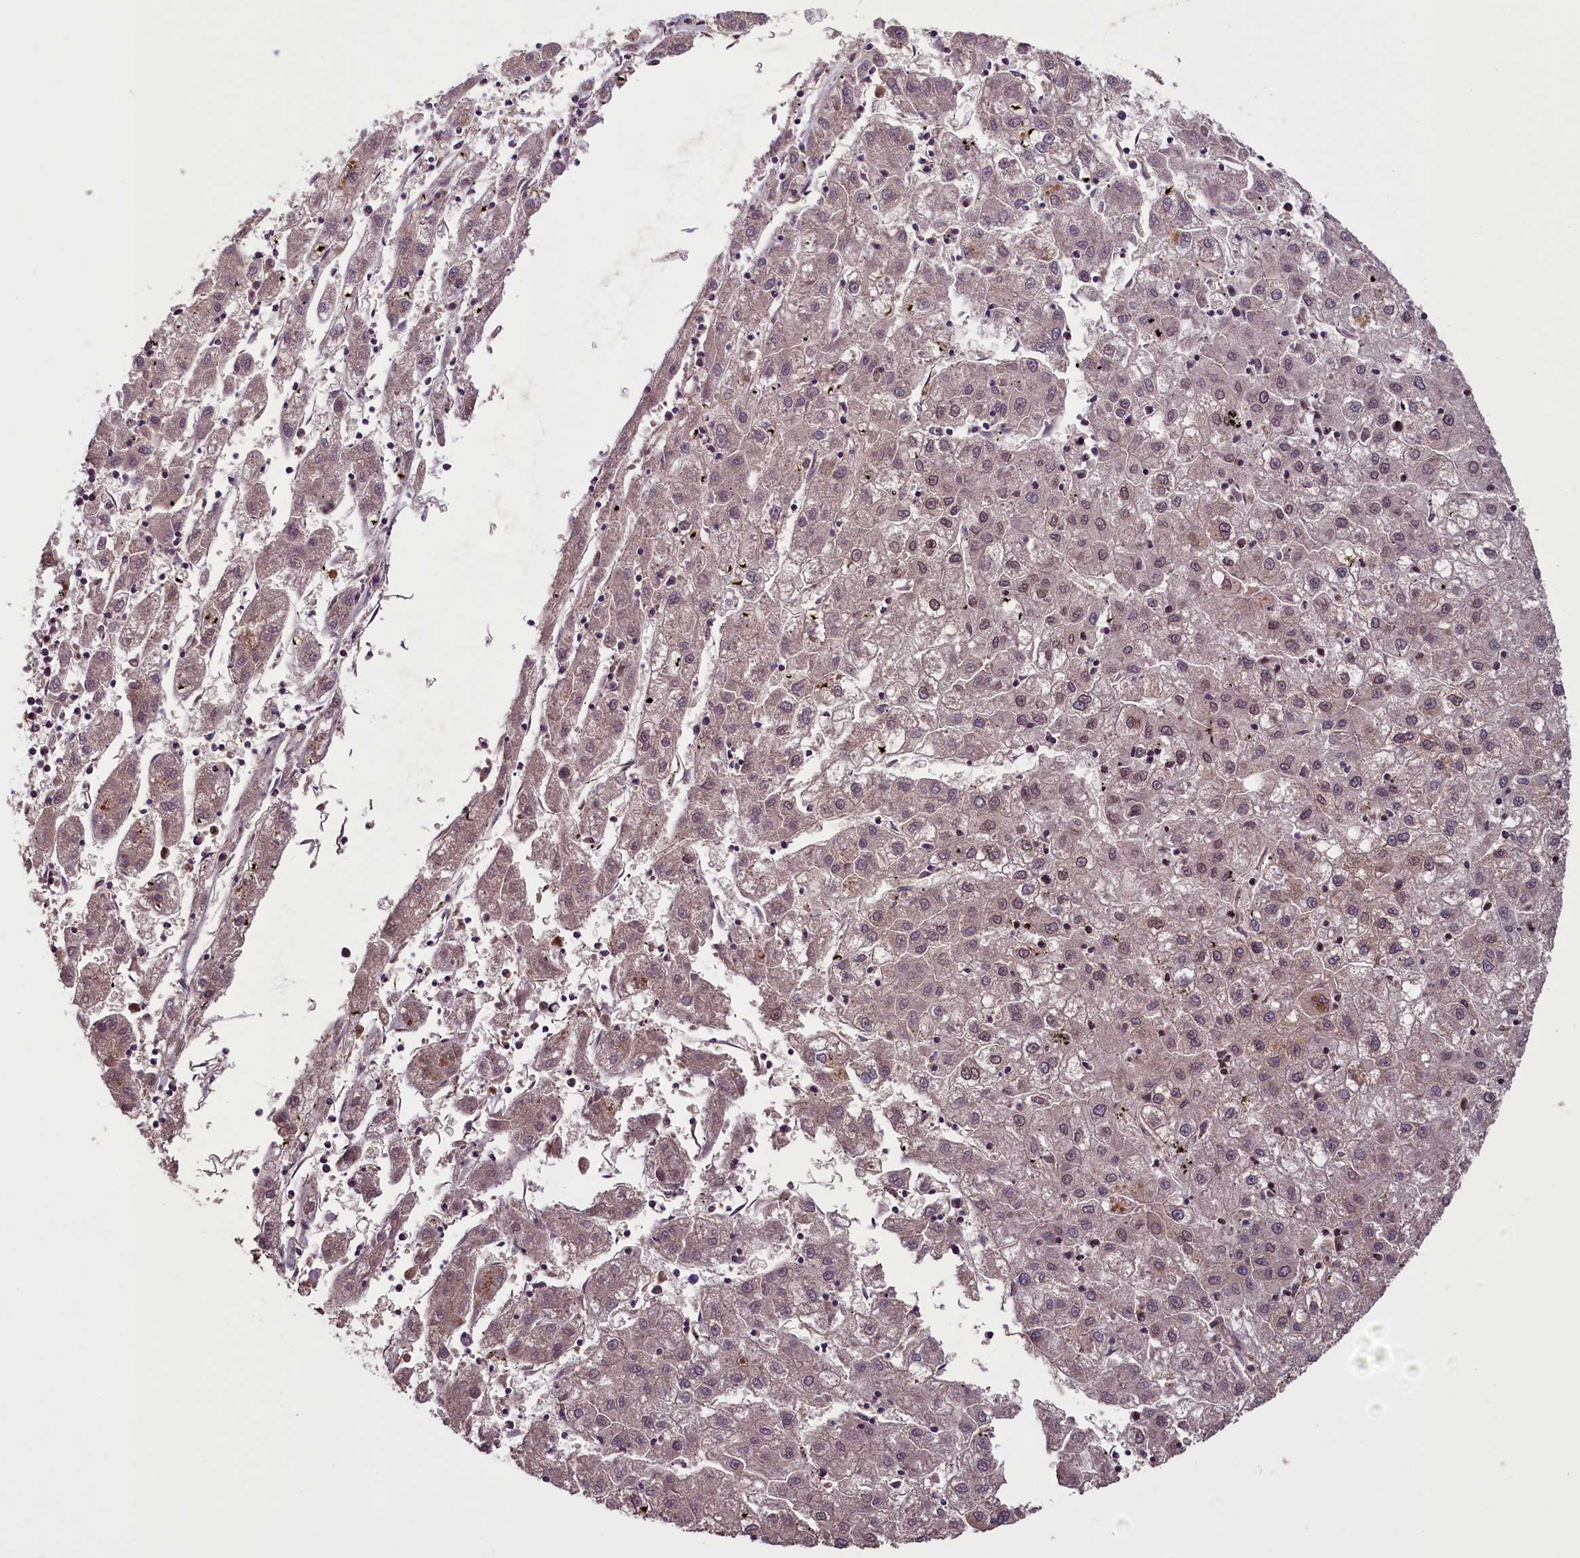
{"staining": {"intensity": "weak", "quantity": "25%-75%", "location": "nuclear"}, "tissue": "liver cancer", "cell_type": "Tumor cells", "image_type": "cancer", "snomed": [{"axis": "morphology", "description": "Carcinoma, Hepatocellular, NOS"}, {"axis": "topography", "description": "Liver"}], "caption": "Protein expression analysis of human liver cancer reveals weak nuclear staining in about 25%-75% of tumor cells. The staining is performed using DAB (3,3'-diaminobenzidine) brown chromogen to label protein expression. The nuclei are counter-stained blue using hematoxylin.", "gene": "CCDC125", "patient": {"sex": "male", "age": 72}}